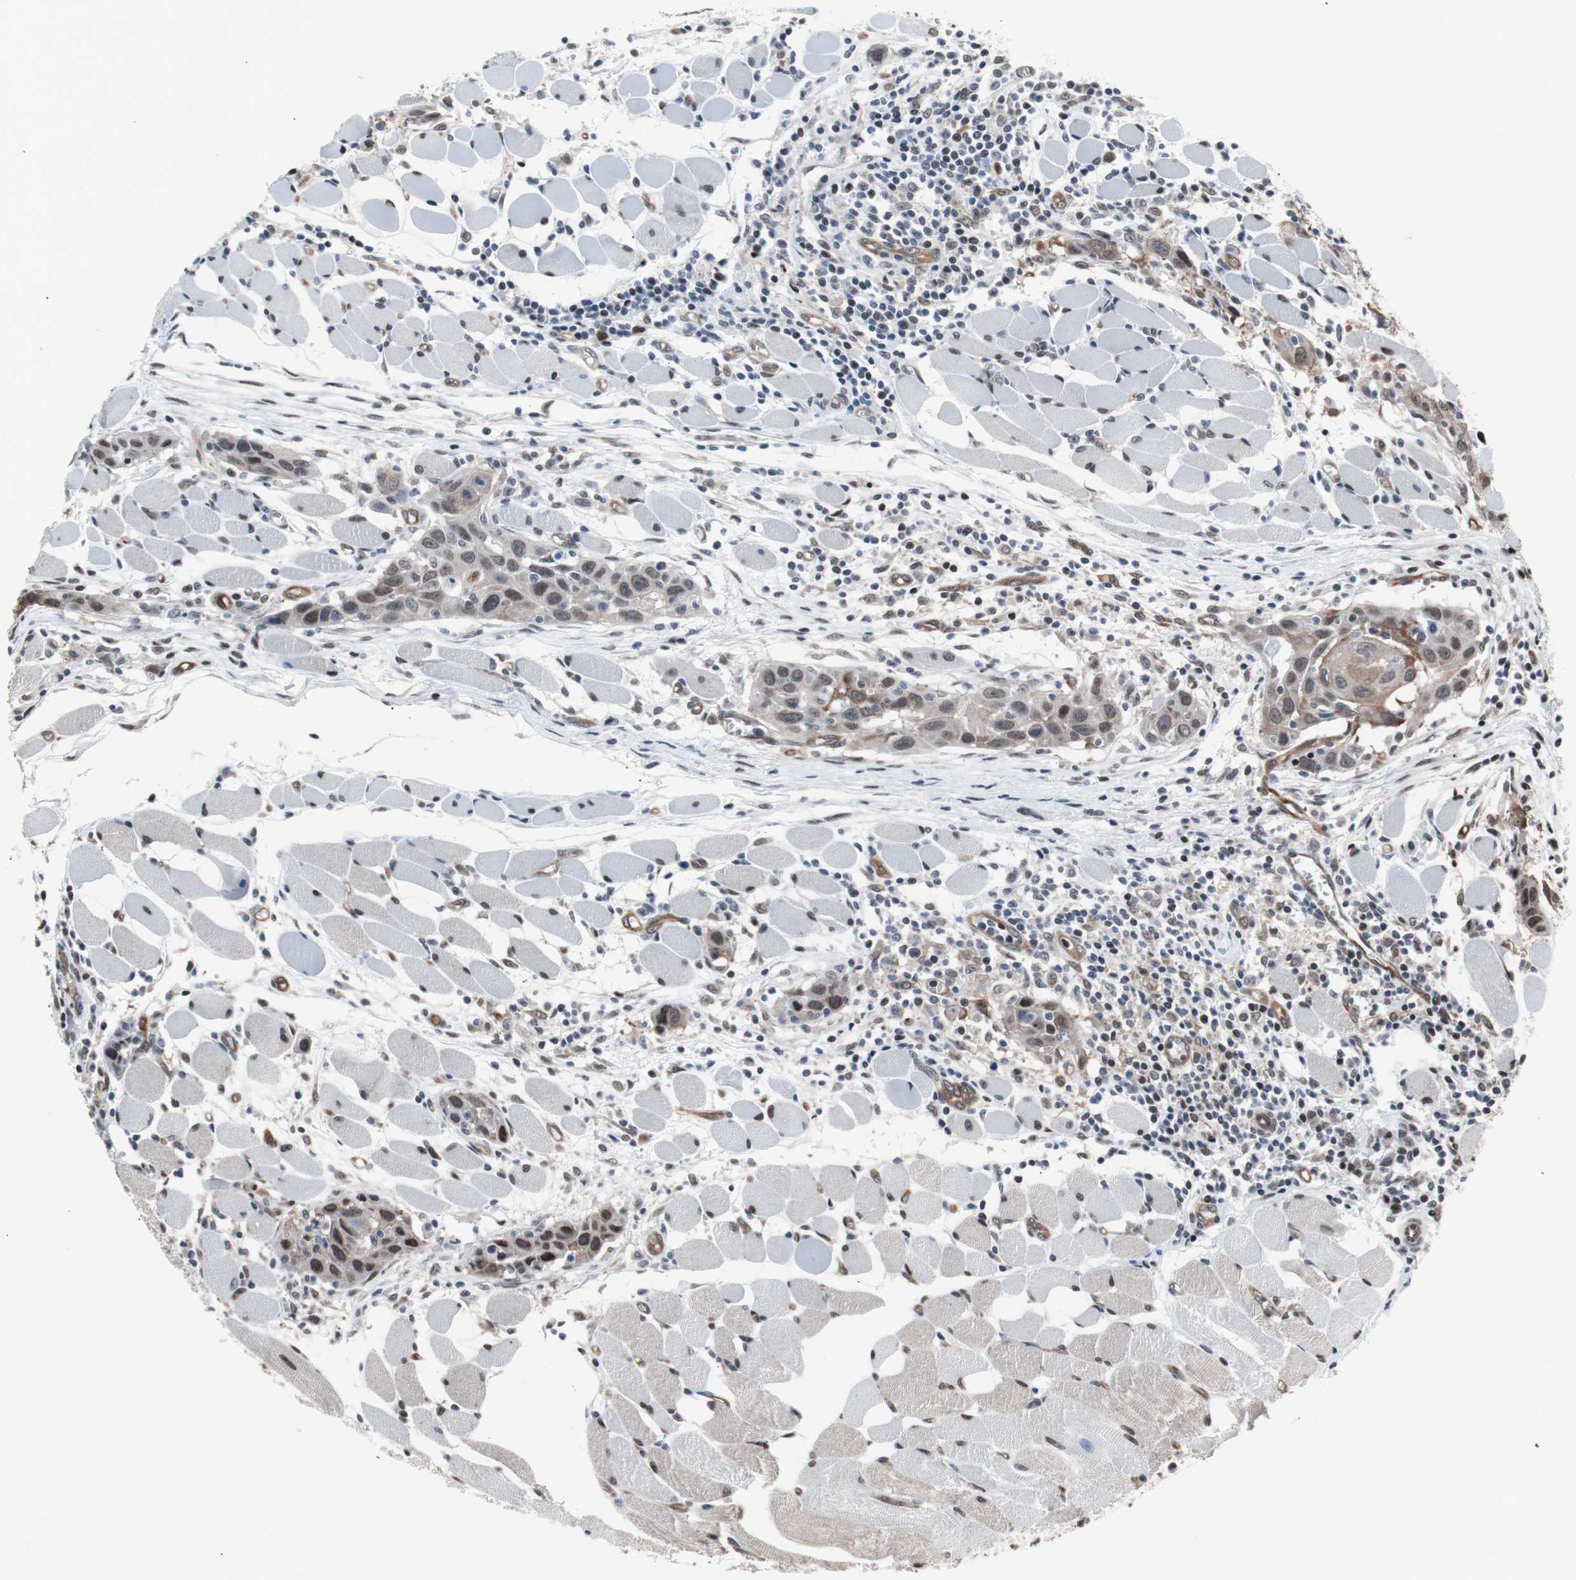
{"staining": {"intensity": "moderate", "quantity": "25%-75%", "location": "cytoplasmic/membranous,nuclear"}, "tissue": "head and neck cancer", "cell_type": "Tumor cells", "image_type": "cancer", "snomed": [{"axis": "morphology", "description": "Squamous cell carcinoma, NOS"}, {"axis": "topography", "description": "Oral tissue"}, {"axis": "topography", "description": "Head-Neck"}], "caption": "Immunohistochemistry of squamous cell carcinoma (head and neck) shows medium levels of moderate cytoplasmic/membranous and nuclear staining in about 25%-75% of tumor cells.", "gene": "POGZ", "patient": {"sex": "female", "age": 50}}